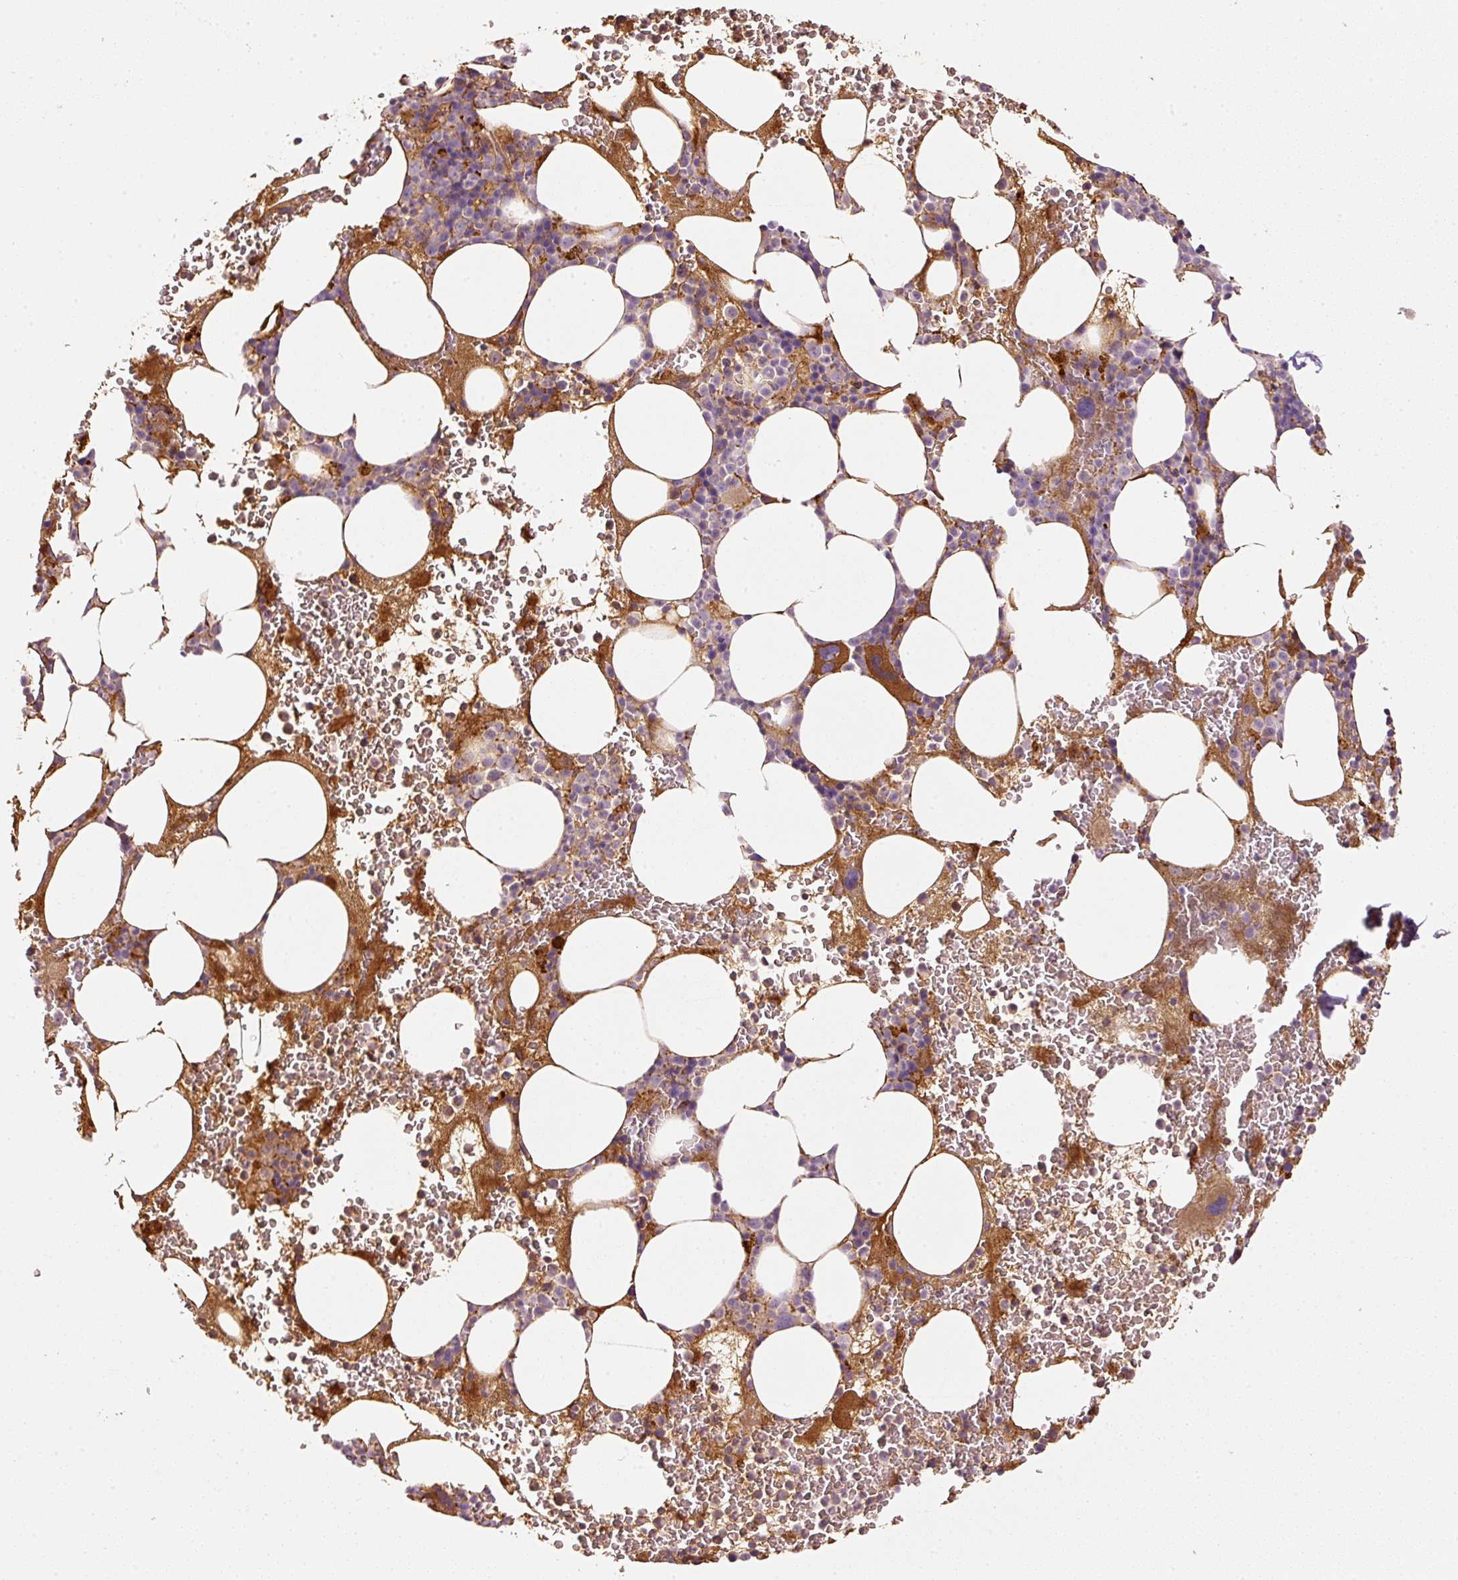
{"staining": {"intensity": "moderate", "quantity": "25%-75%", "location": "cytoplasmic/membranous"}, "tissue": "bone marrow", "cell_type": "Hematopoietic cells", "image_type": "normal", "snomed": [{"axis": "morphology", "description": "Normal tissue, NOS"}, {"axis": "topography", "description": "Bone marrow"}], "caption": "The immunohistochemical stain shows moderate cytoplasmic/membranous staining in hematopoietic cells of benign bone marrow. Using DAB (brown) and hematoxylin (blue) stains, captured at high magnification using brightfield microscopy.", "gene": "SERPING1", "patient": {"sex": "male", "age": 62}}